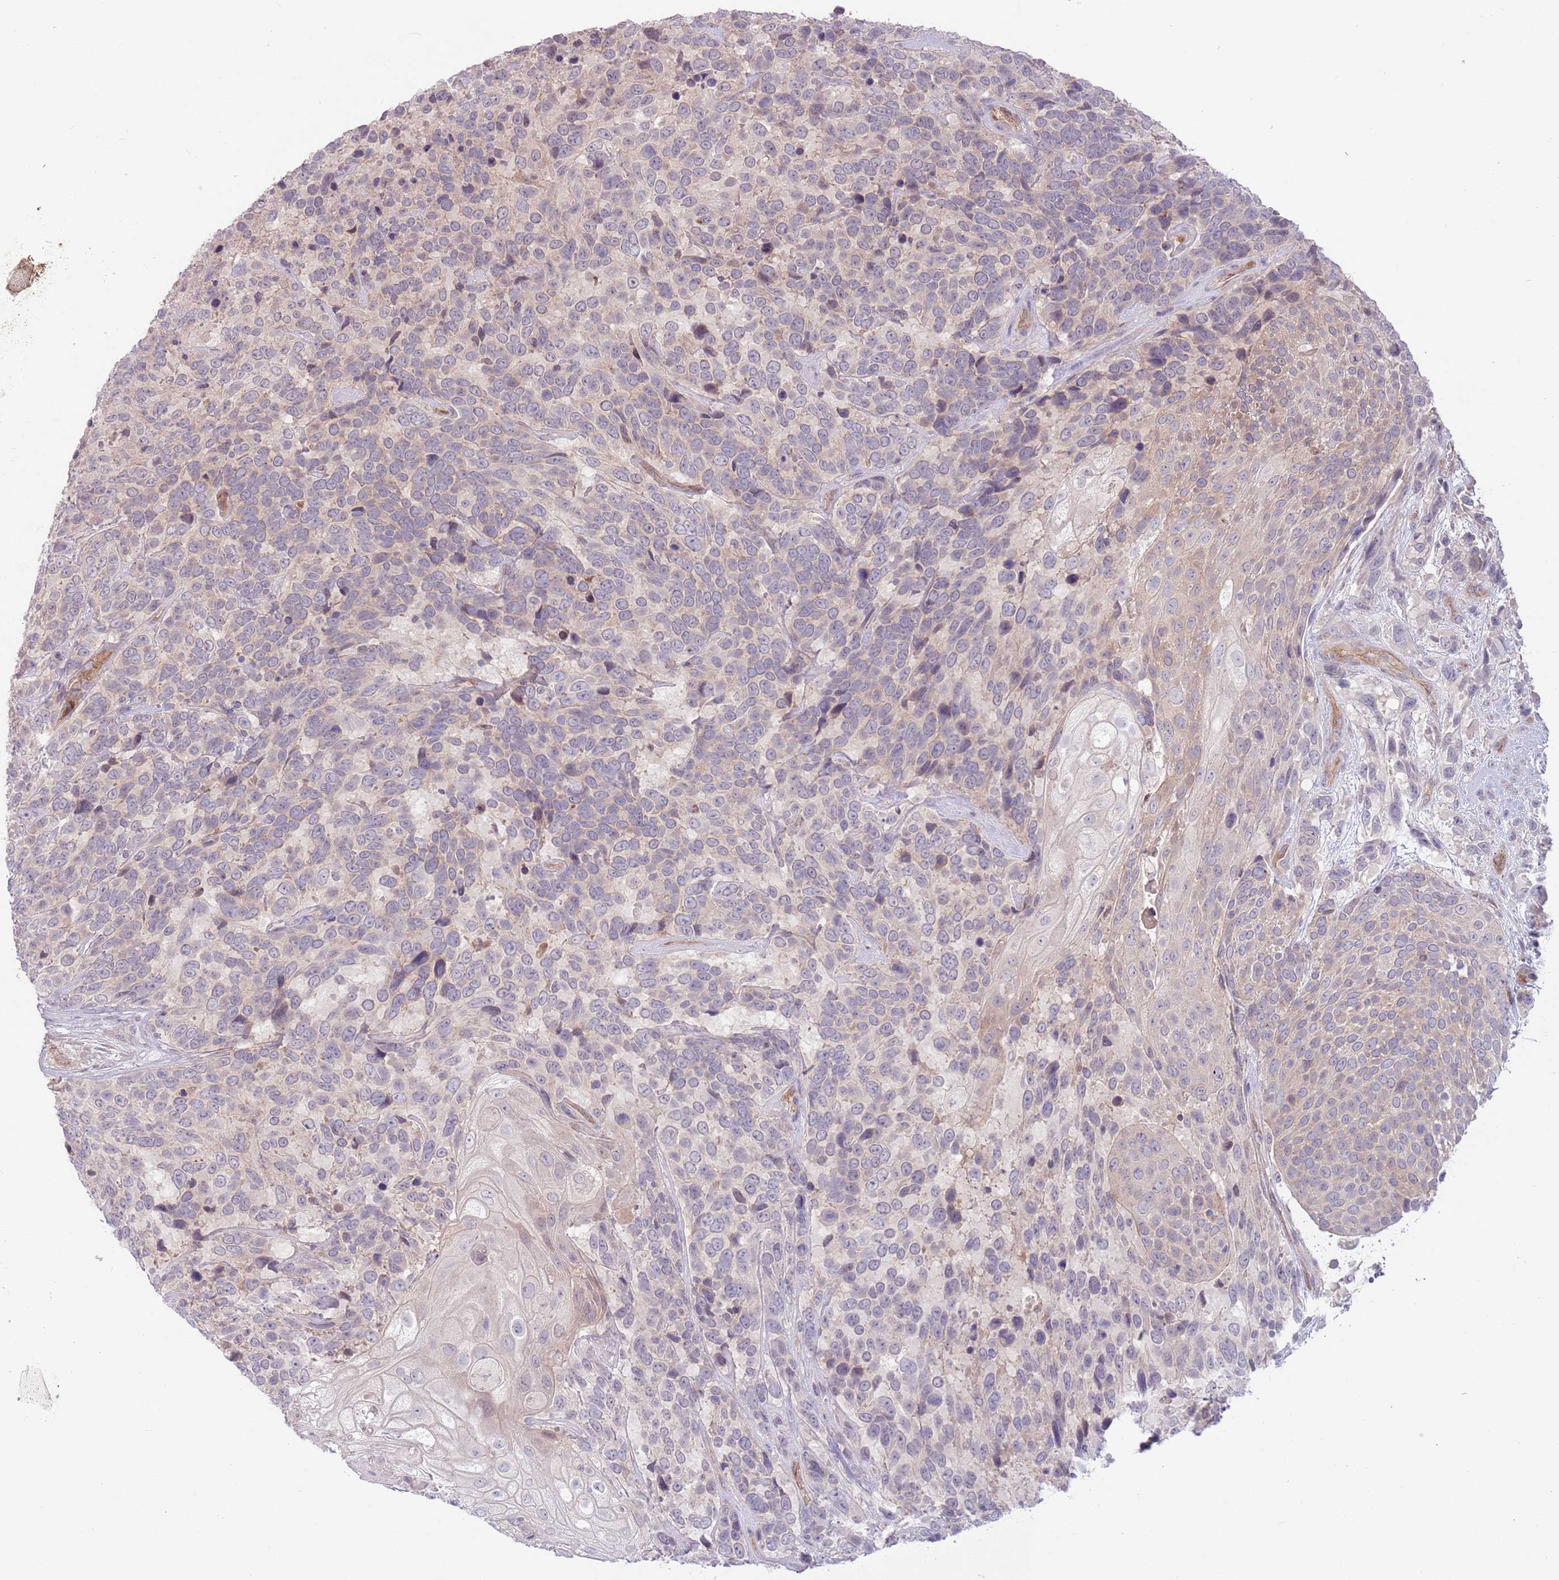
{"staining": {"intensity": "negative", "quantity": "none", "location": "none"}, "tissue": "urothelial cancer", "cell_type": "Tumor cells", "image_type": "cancer", "snomed": [{"axis": "morphology", "description": "Urothelial carcinoma, High grade"}, {"axis": "topography", "description": "Urinary bladder"}], "caption": "The IHC image has no significant staining in tumor cells of urothelial cancer tissue.", "gene": "SAV1", "patient": {"sex": "female", "age": 70}}